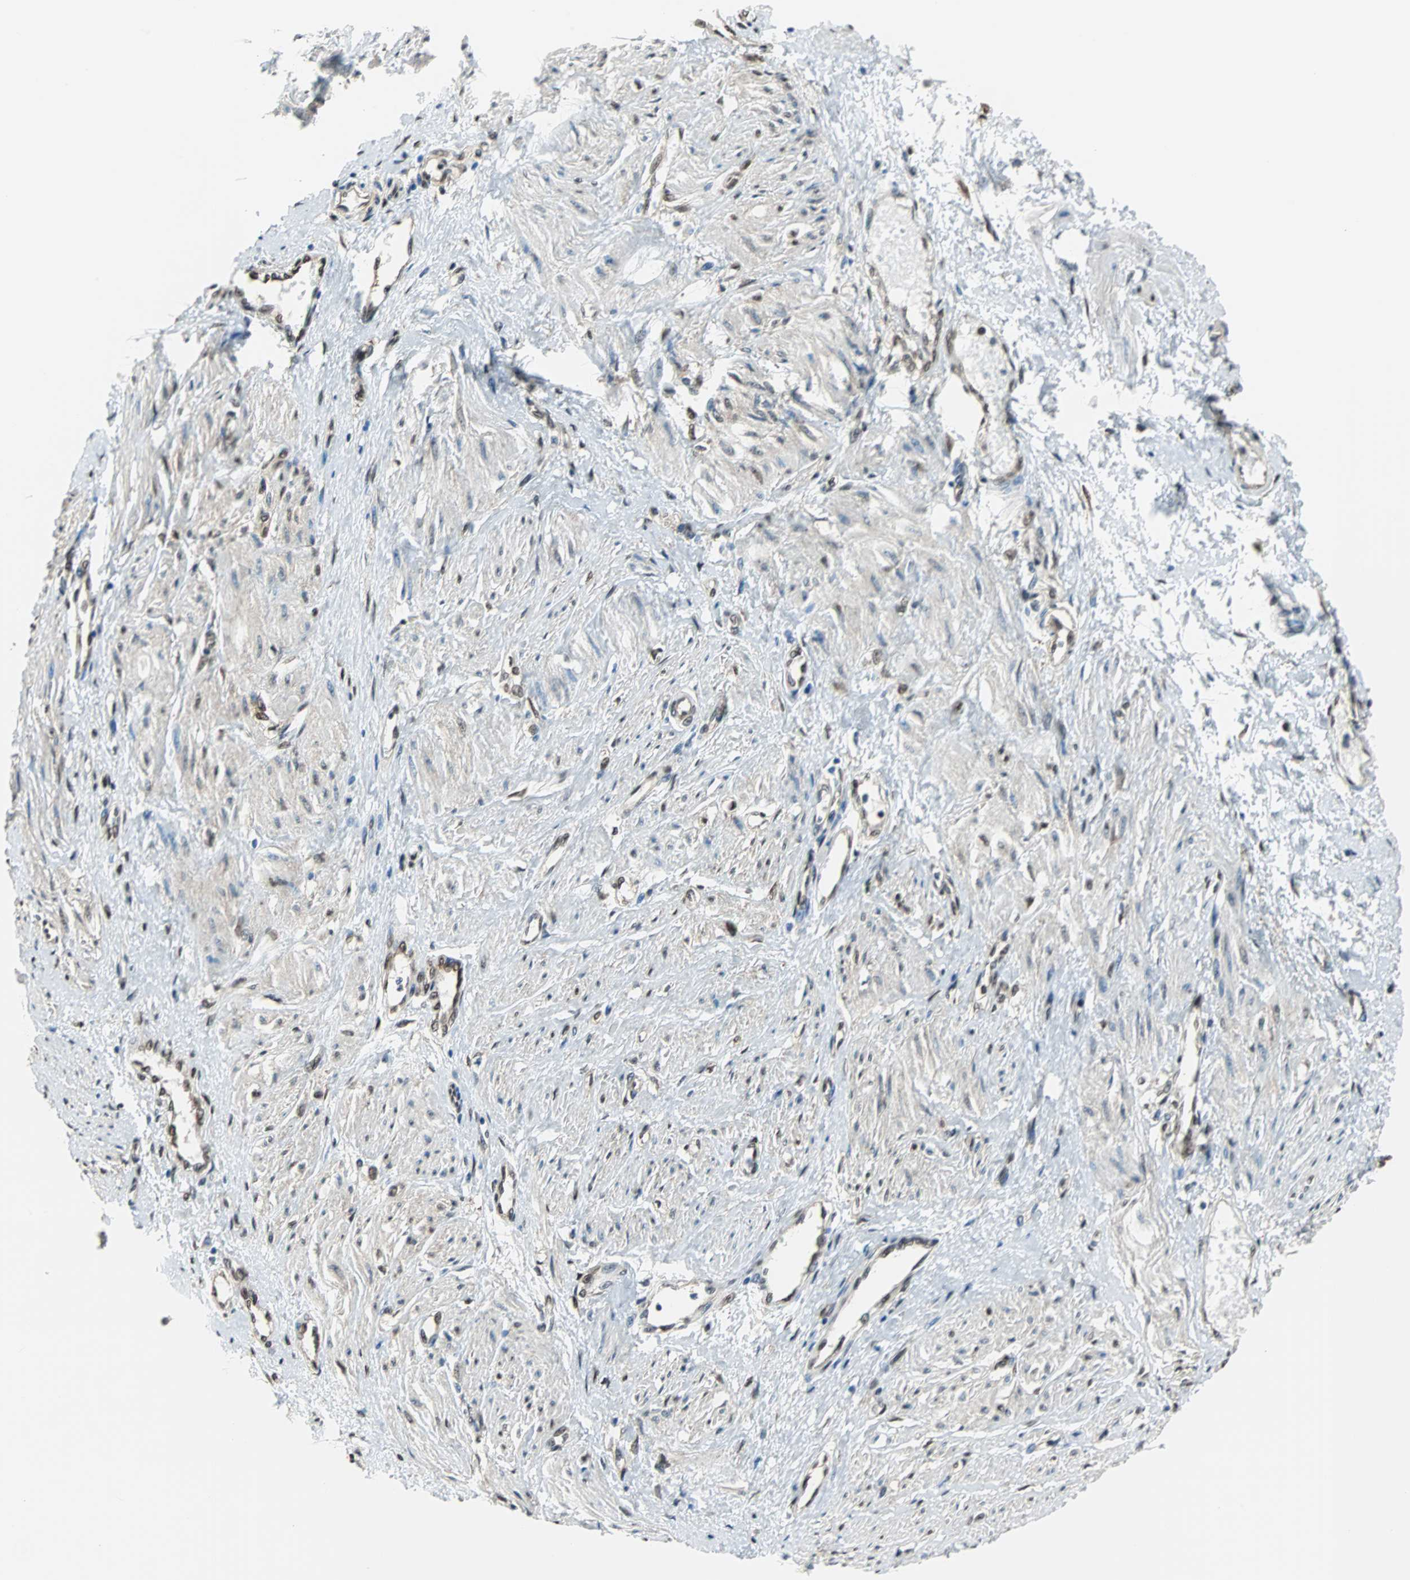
{"staining": {"intensity": "moderate", "quantity": ">75%", "location": "nuclear"}, "tissue": "smooth muscle", "cell_type": "Smooth muscle cells", "image_type": "normal", "snomed": [{"axis": "morphology", "description": "Normal tissue, NOS"}, {"axis": "topography", "description": "Smooth muscle"}, {"axis": "topography", "description": "Uterus"}], "caption": "A brown stain highlights moderate nuclear positivity of a protein in smooth muscle cells of benign smooth muscle. (Brightfield microscopy of DAB IHC at high magnification).", "gene": "VCP", "patient": {"sex": "female", "age": 39}}